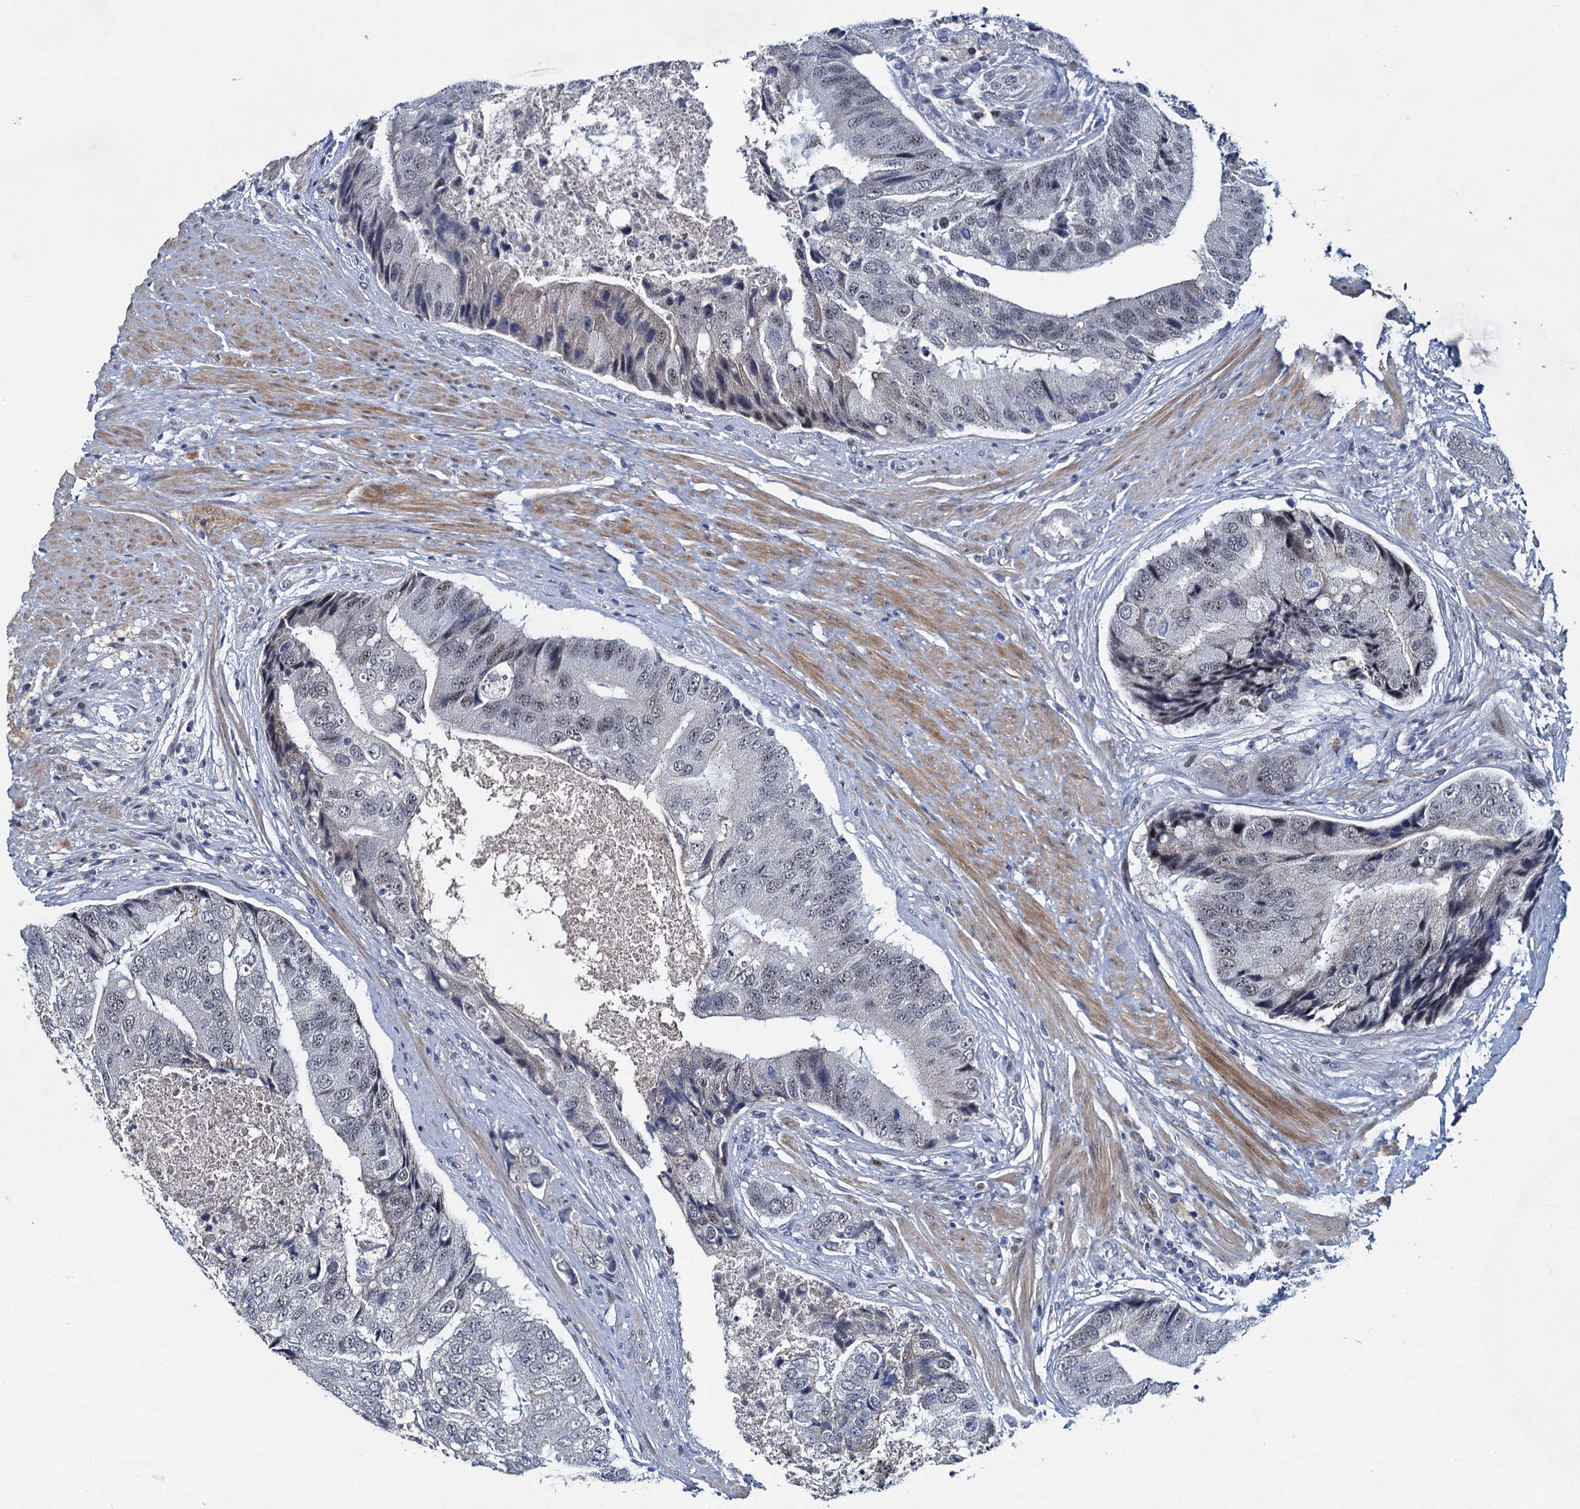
{"staining": {"intensity": "negative", "quantity": "none", "location": "none"}, "tissue": "prostate cancer", "cell_type": "Tumor cells", "image_type": "cancer", "snomed": [{"axis": "morphology", "description": "Adenocarcinoma, High grade"}, {"axis": "topography", "description": "Prostate"}], "caption": "Tumor cells show no significant protein staining in prostate high-grade adenocarcinoma.", "gene": "ATOSA", "patient": {"sex": "male", "age": 70}}